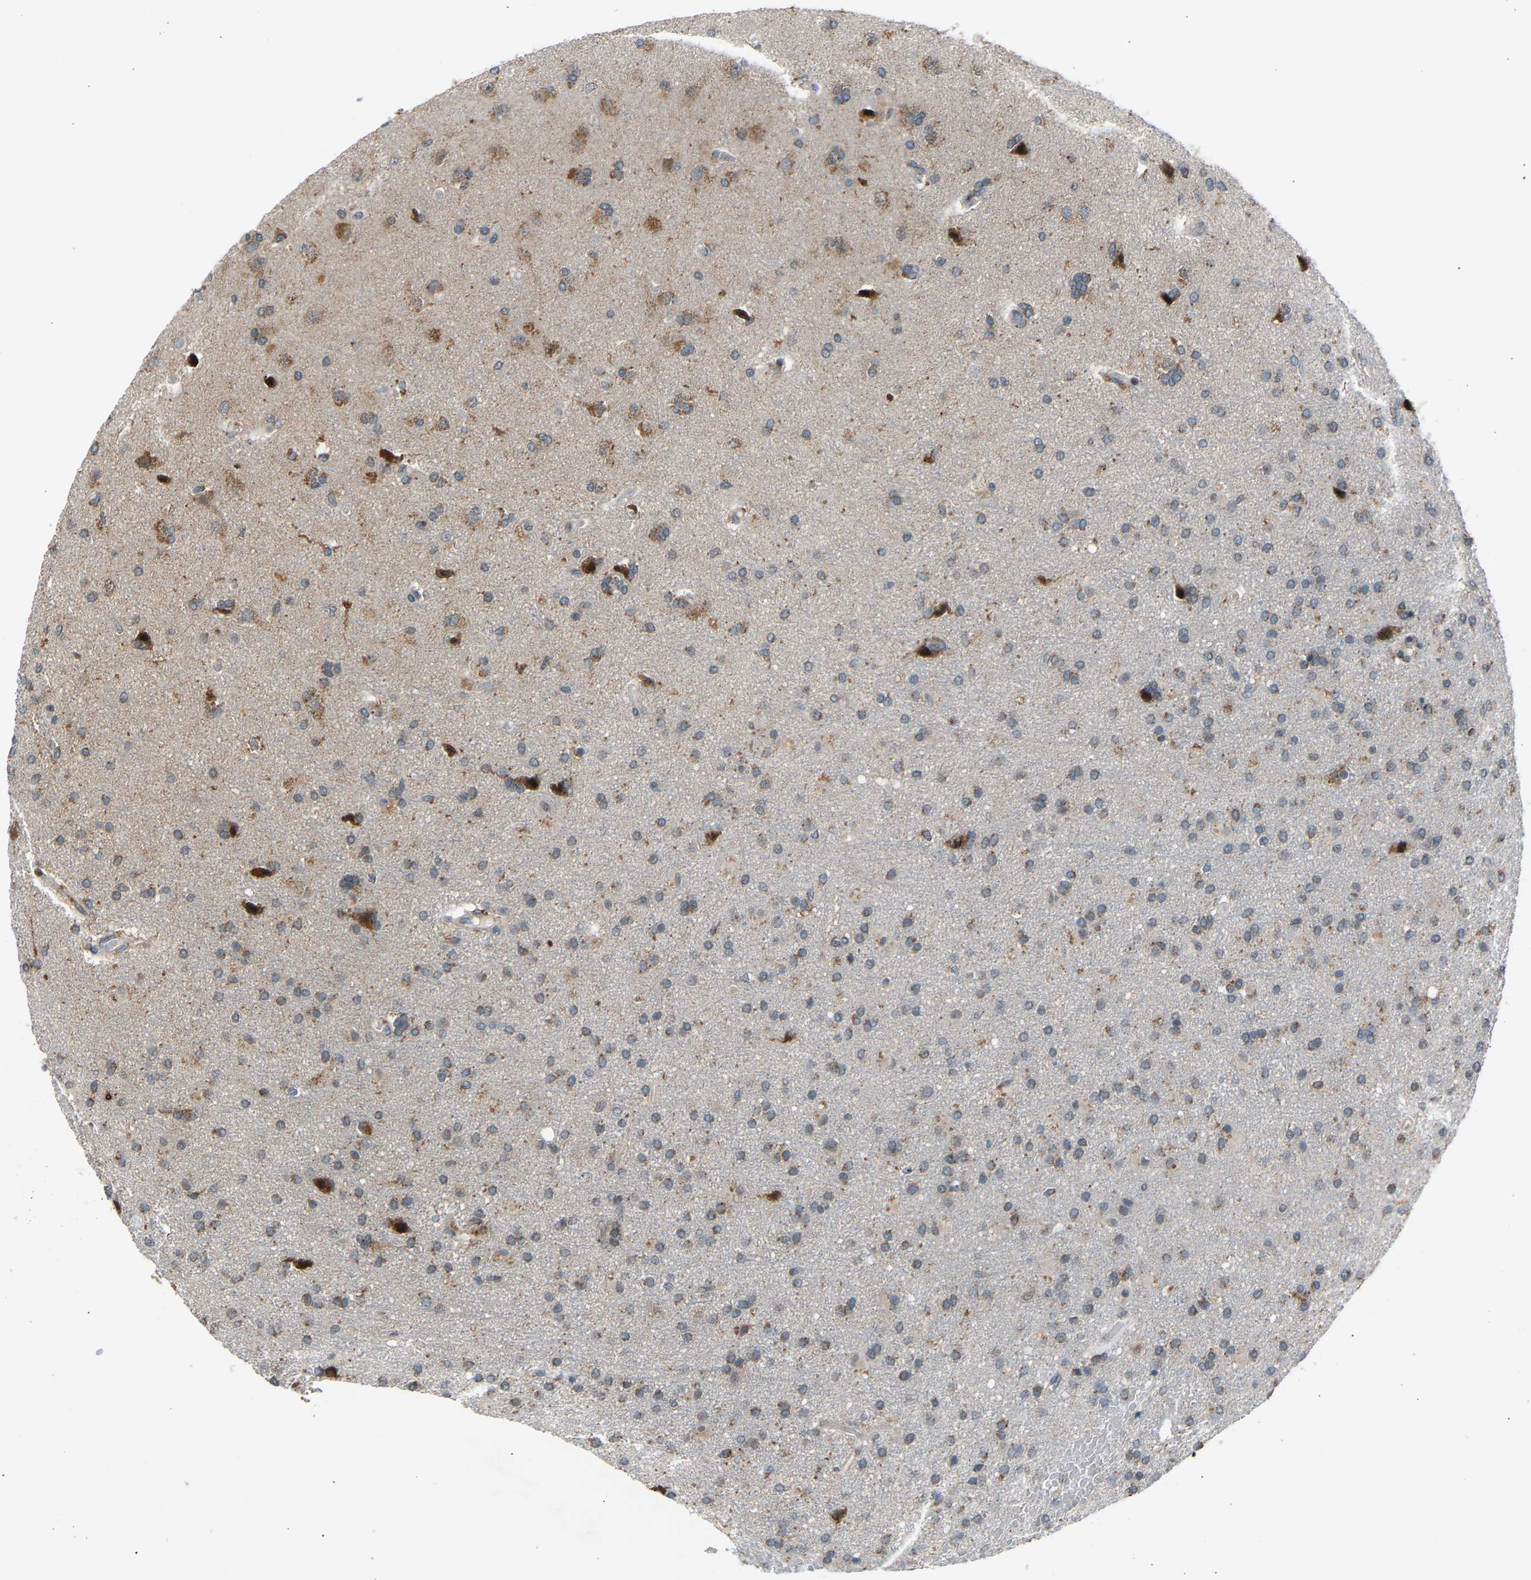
{"staining": {"intensity": "moderate", "quantity": "25%-75%", "location": "cytoplasmic/membranous"}, "tissue": "glioma", "cell_type": "Tumor cells", "image_type": "cancer", "snomed": [{"axis": "morphology", "description": "Glioma, malignant, High grade"}, {"axis": "topography", "description": "Brain"}], "caption": "Glioma stained with a protein marker demonstrates moderate staining in tumor cells.", "gene": "SLIRP", "patient": {"sex": "male", "age": 72}}